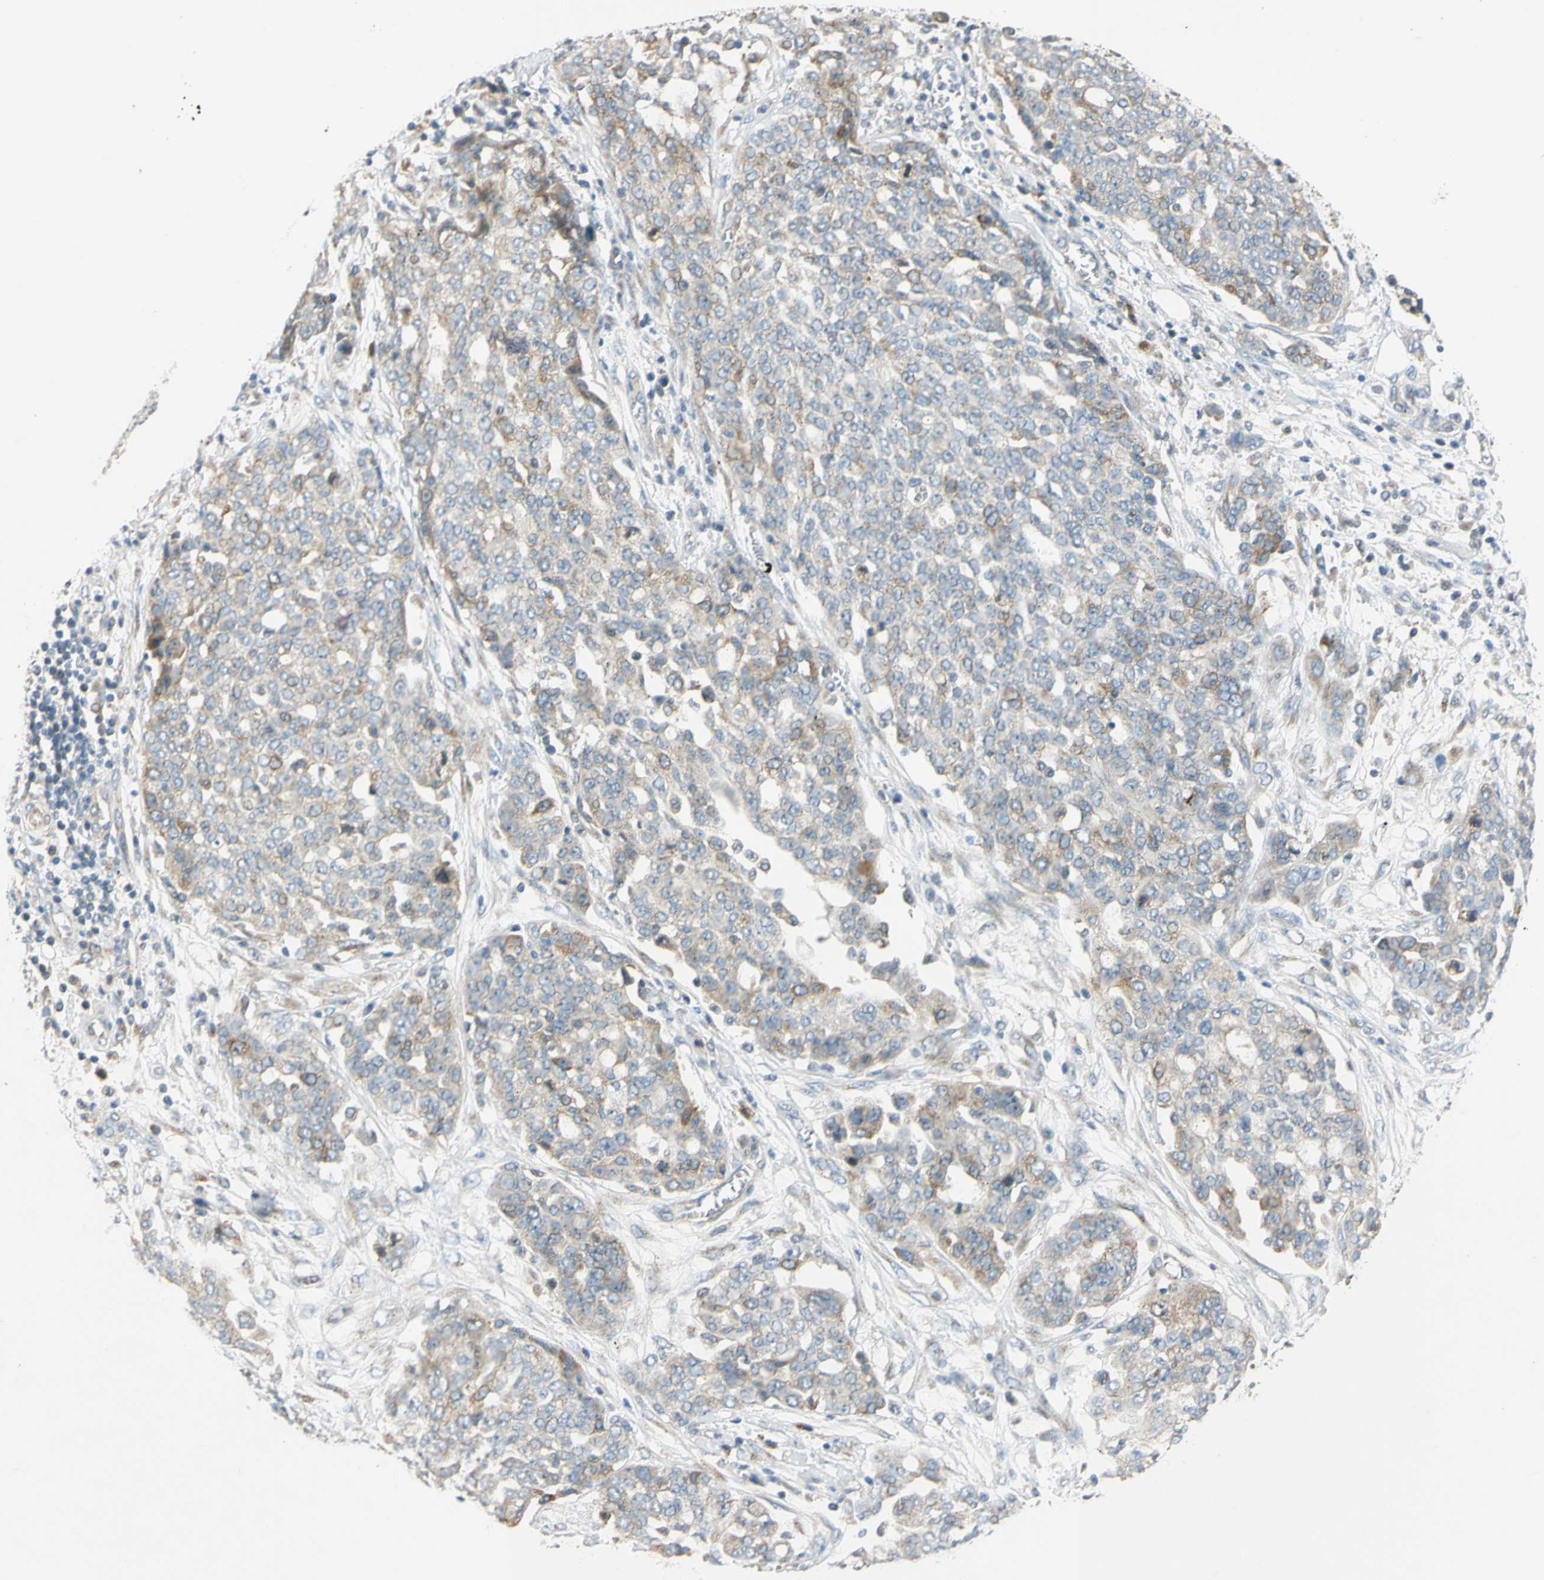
{"staining": {"intensity": "weak", "quantity": "25%-75%", "location": "cytoplasmic/membranous"}, "tissue": "ovarian cancer", "cell_type": "Tumor cells", "image_type": "cancer", "snomed": [{"axis": "morphology", "description": "Cystadenocarcinoma, serous, NOS"}, {"axis": "topography", "description": "Soft tissue"}, {"axis": "topography", "description": "Ovary"}], "caption": "Protein analysis of ovarian serous cystadenocarcinoma tissue exhibits weak cytoplasmic/membranous staining in about 25%-75% of tumor cells.", "gene": "CCNB2", "patient": {"sex": "female", "age": 57}}